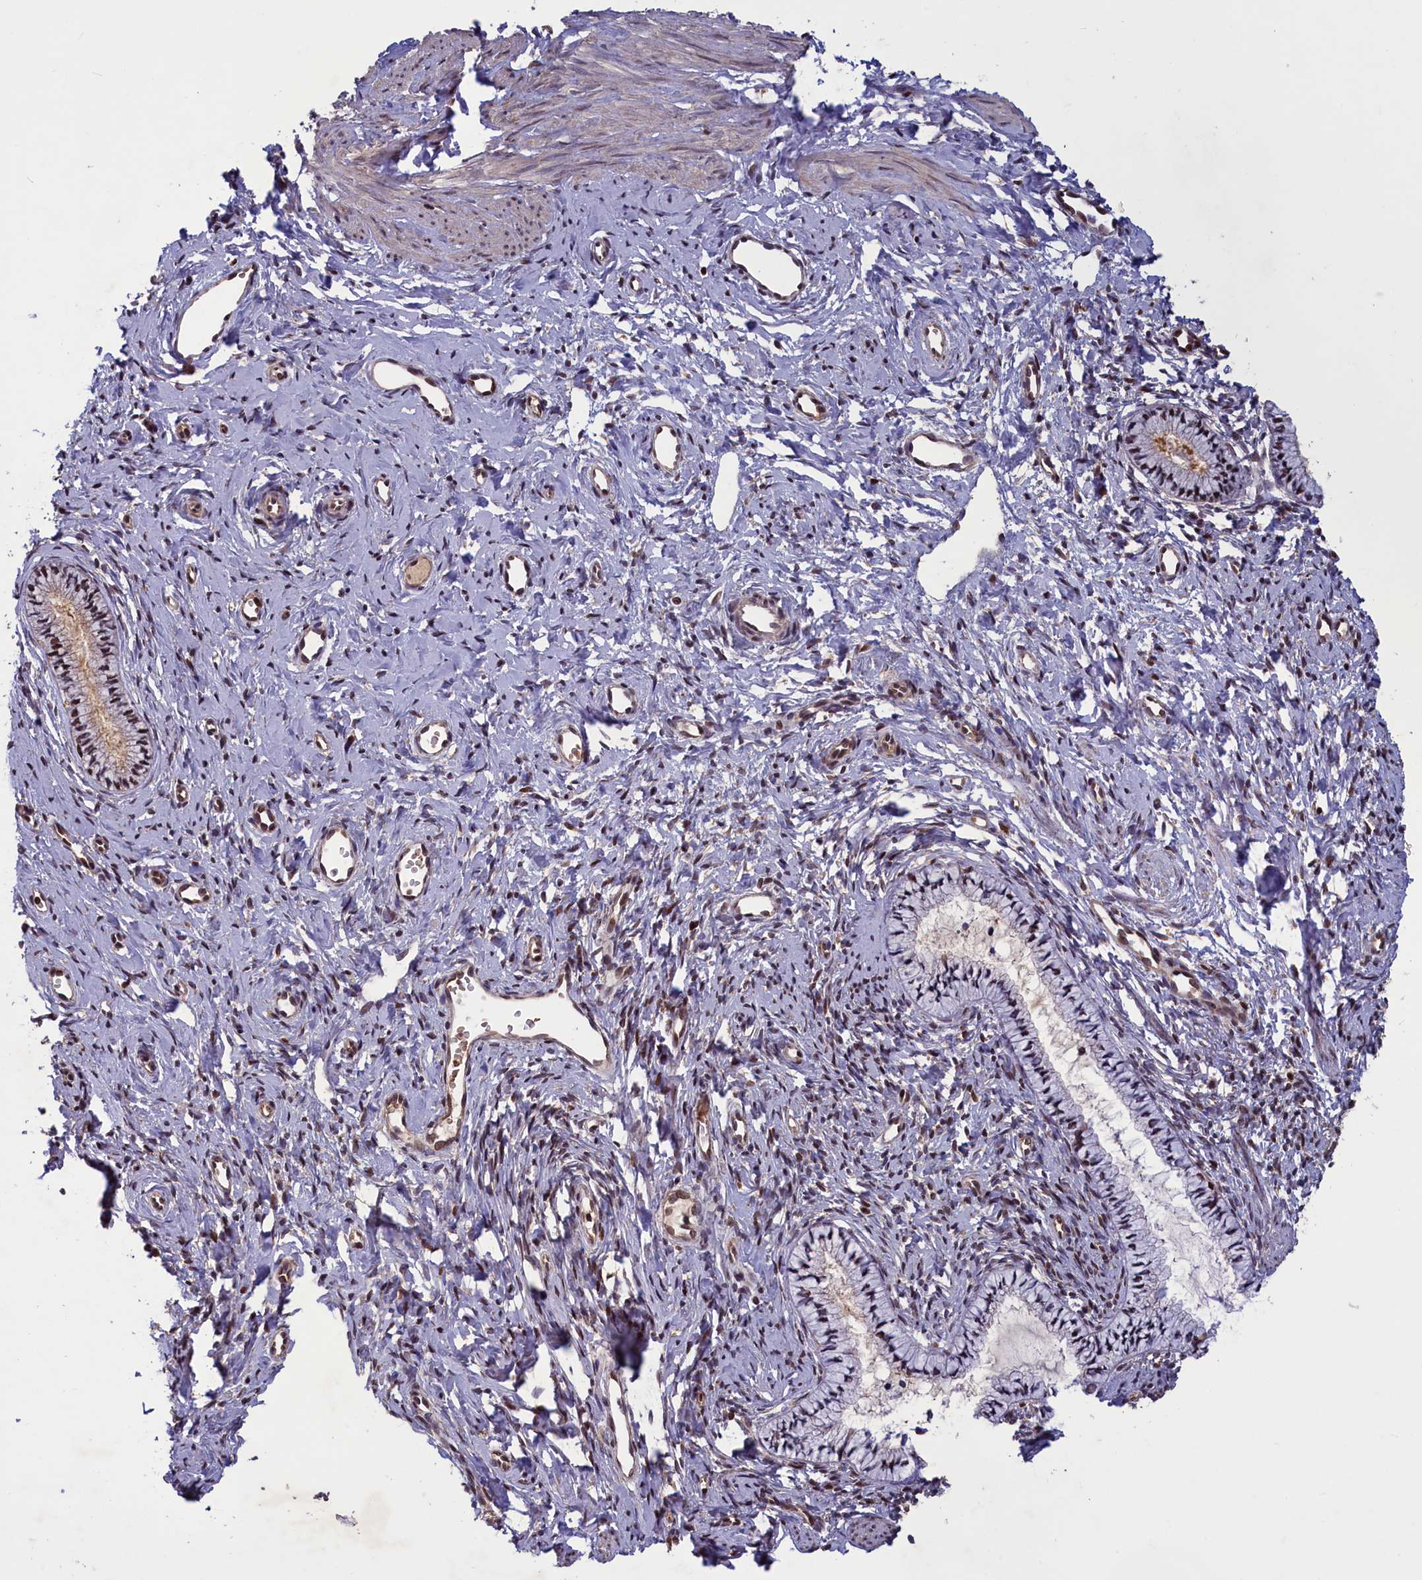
{"staining": {"intensity": "weak", "quantity": "<25%", "location": "cytoplasmic/membranous,nuclear"}, "tissue": "cervix", "cell_type": "Glandular cells", "image_type": "normal", "snomed": [{"axis": "morphology", "description": "Normal tissue, NOS"}, {"axis": "topography", "description": "Cervix"}], "caption": "Human cervix stained for a protein using immunohistochemistry (IHC) demonstrates no expression in glandular cells.", "gene": "NUBP1", "patient": {"sex": "female", "age": 57}}